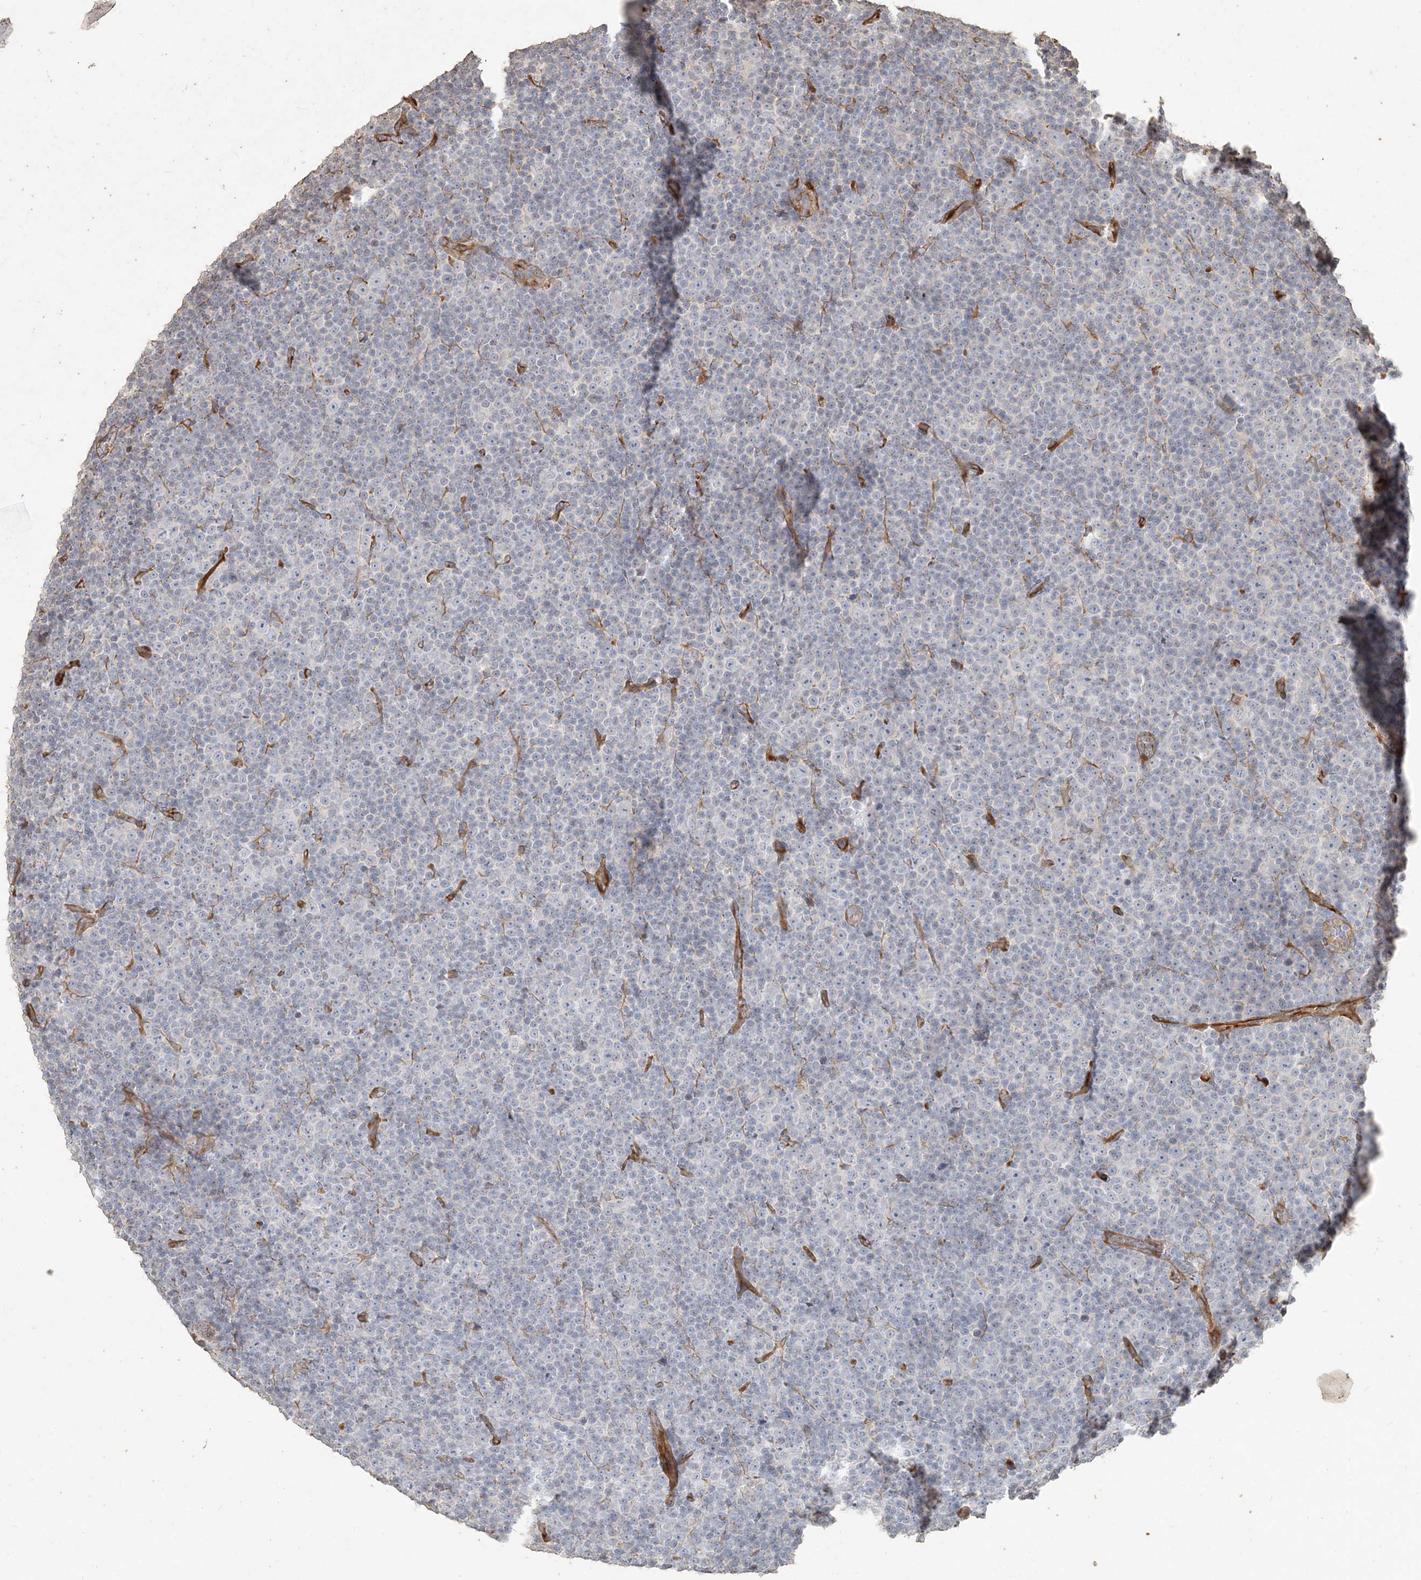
{"staining": {"intensity": "negative", "quantity": "none", "location": "none"}, "tissue": "lymphoma", "cell_type": "Tumor cells", "image_type": "cancer", "snomed": [{"axis": "morphology", "description": "Malignant lymphoma, non-Hodgkin's type, Low grade"}, {"axis": "topography", "description": "Lymph node"}], "caption": "Immunohistochemistry image of human lymphoma stained for a protein (brown), which shows no positivity in tumor cells.", "gene": "RNF145", "patient": {"sex": "female", "age": 67}}